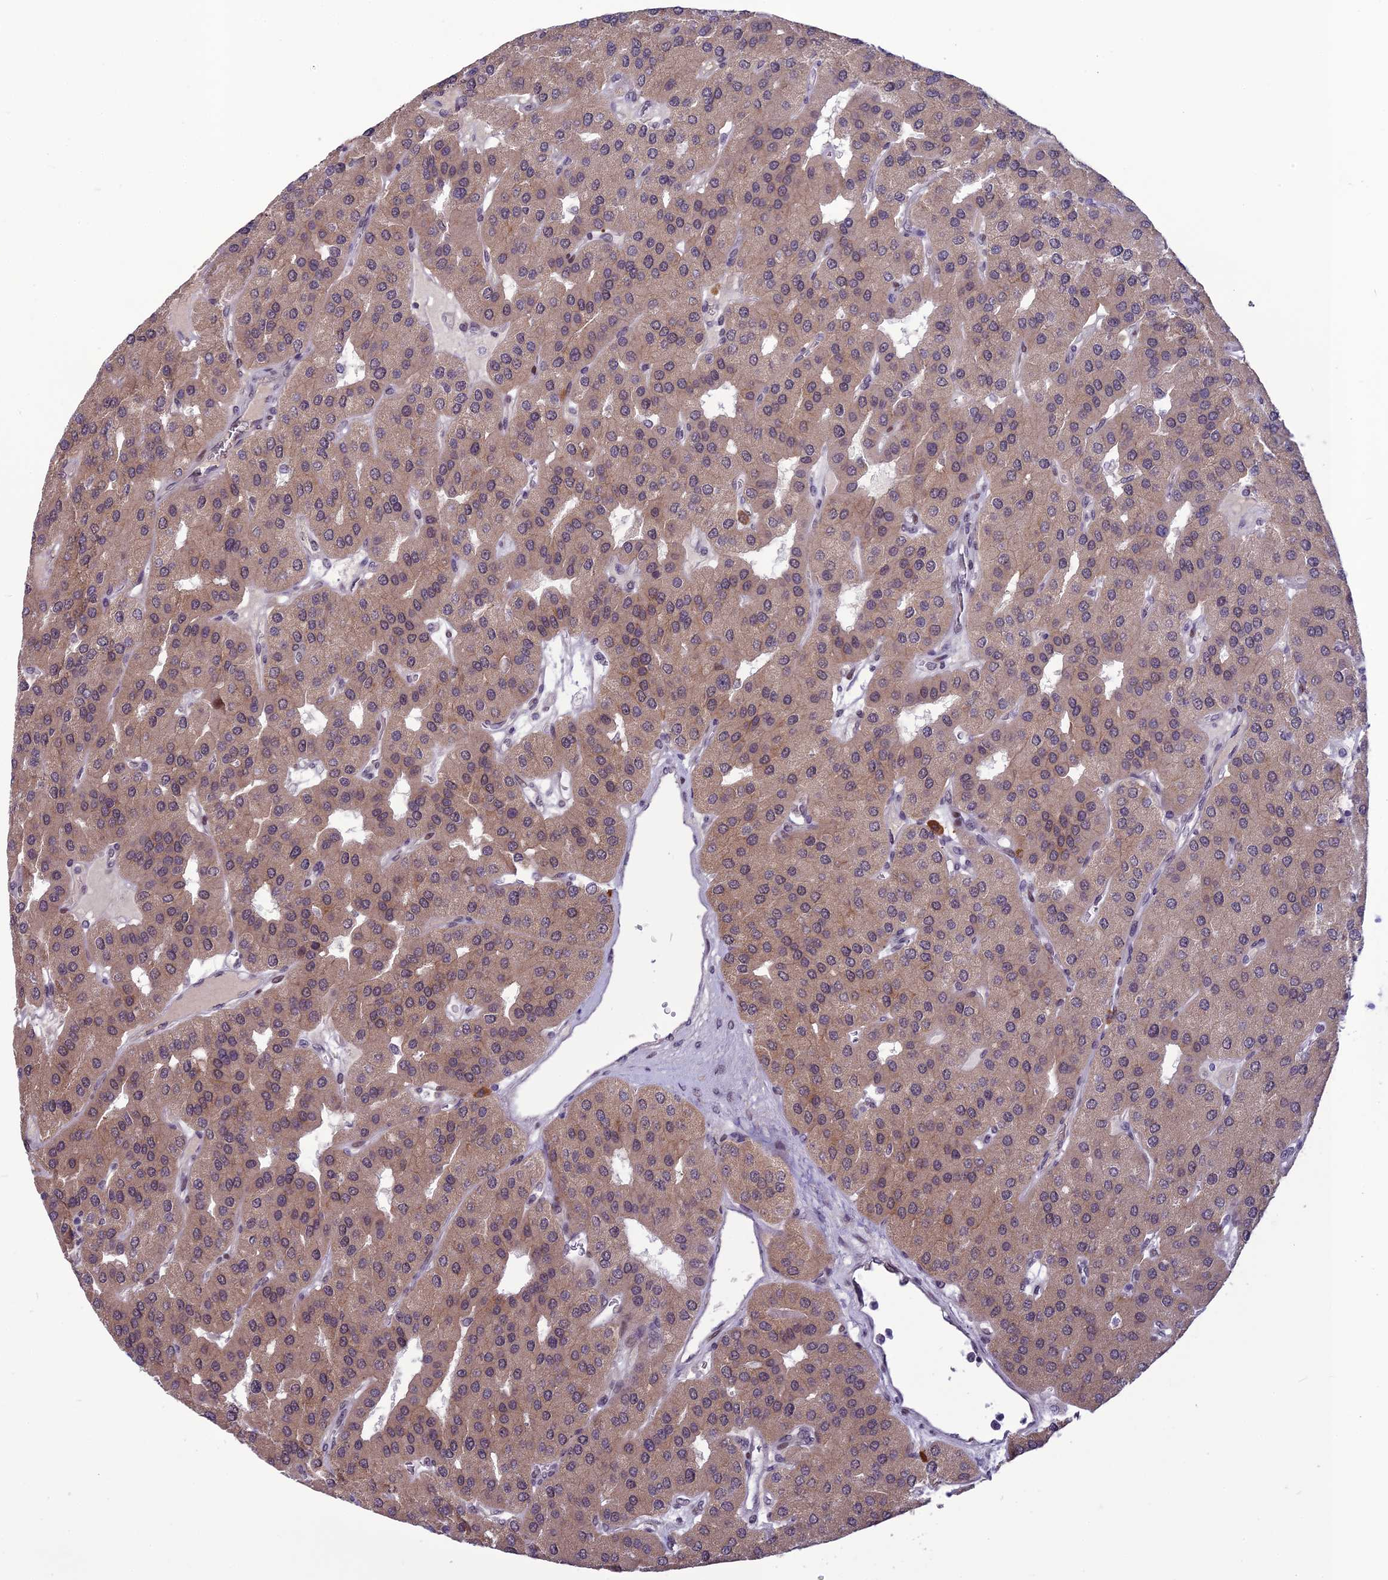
{"staining": {"intensity": "weak", "quantity": ">75%", "location": "cytoplasmic/membranous"}, "tissue": "parathyroid gland", "cell_type": "Glandular cells", "image_type": "normal", "snomed": [{"axis": "morphology", "description": "Normal tissue, NOS"}, {"axis": "morphology", "description": "Adenoma, NOS"}, {"axis": "topography", "description": "Parathyroid gland"}], "caption": "Normal parathyroid gland shows weak cytoplasmic/membranous expression in about >75% of glandular cells.", "gene": "FBRS", "patient": {"sex": "female", "age": 86}}